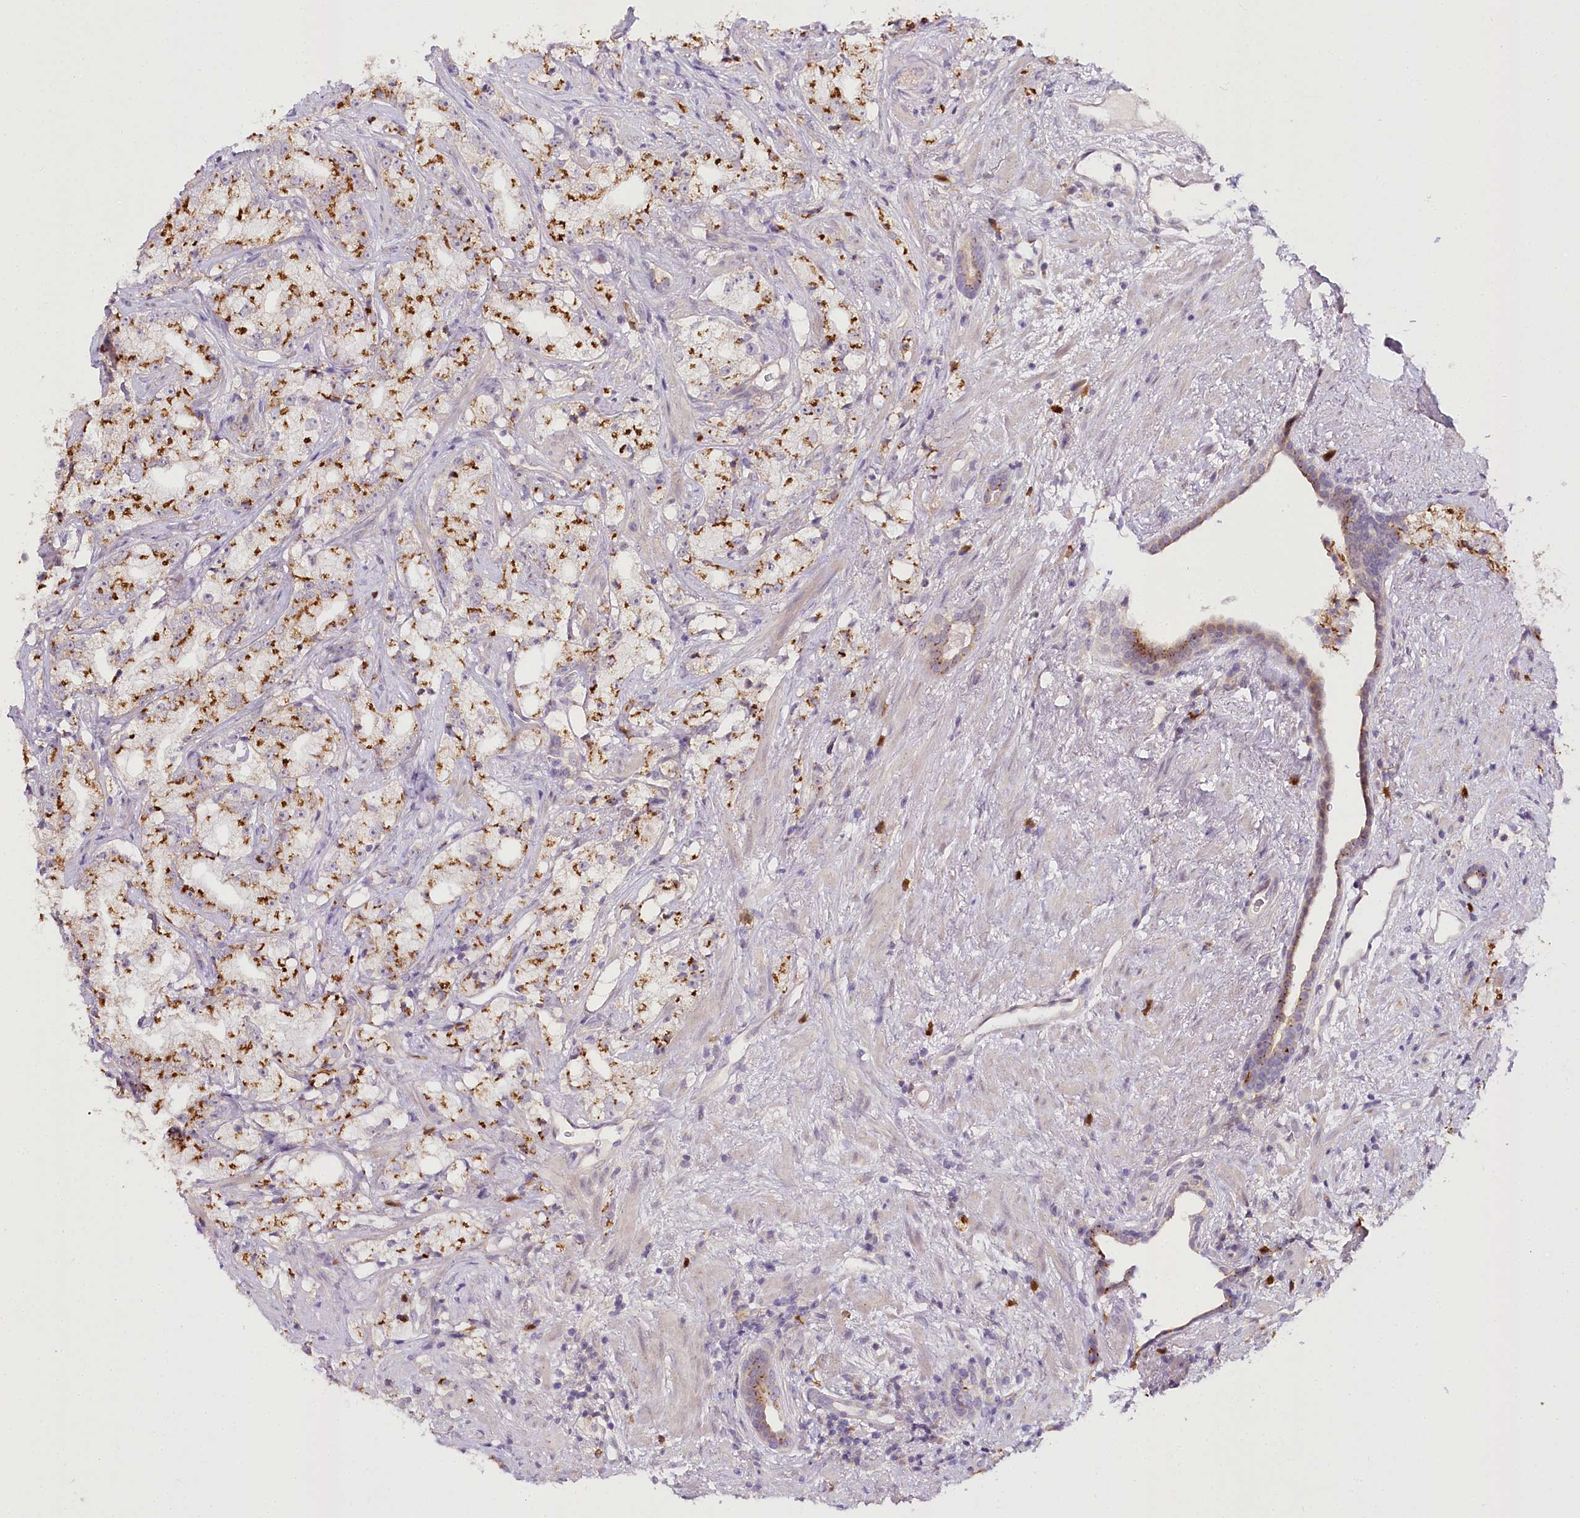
{"staining": {"intensity": "moderate", "quantity": ">75%", "location": "cytoplasmic/membranous"}, "tissue": "prostate cancer", "cell_type": "Tumor cells", "image_type": "cancer", "snomed": [{"axis": "morphology", "description": "Adenocarcinoma, High grade"}, {"axis": "topography", "description": "Prostate"}], "caption": "Immunohistochemical staining of human adenocarcinoma (high-grade) (prostate) exhibits moderate cytoplasmic/membranous protein positivity in approximately >75% of tumor cells. The staining was performed using DAB, with brown indicating positive protein expression. Nuclei are stained blue with hematoxylin.", "gene": "VWA5A", "patient": {"sex": "male", "age": 64}}